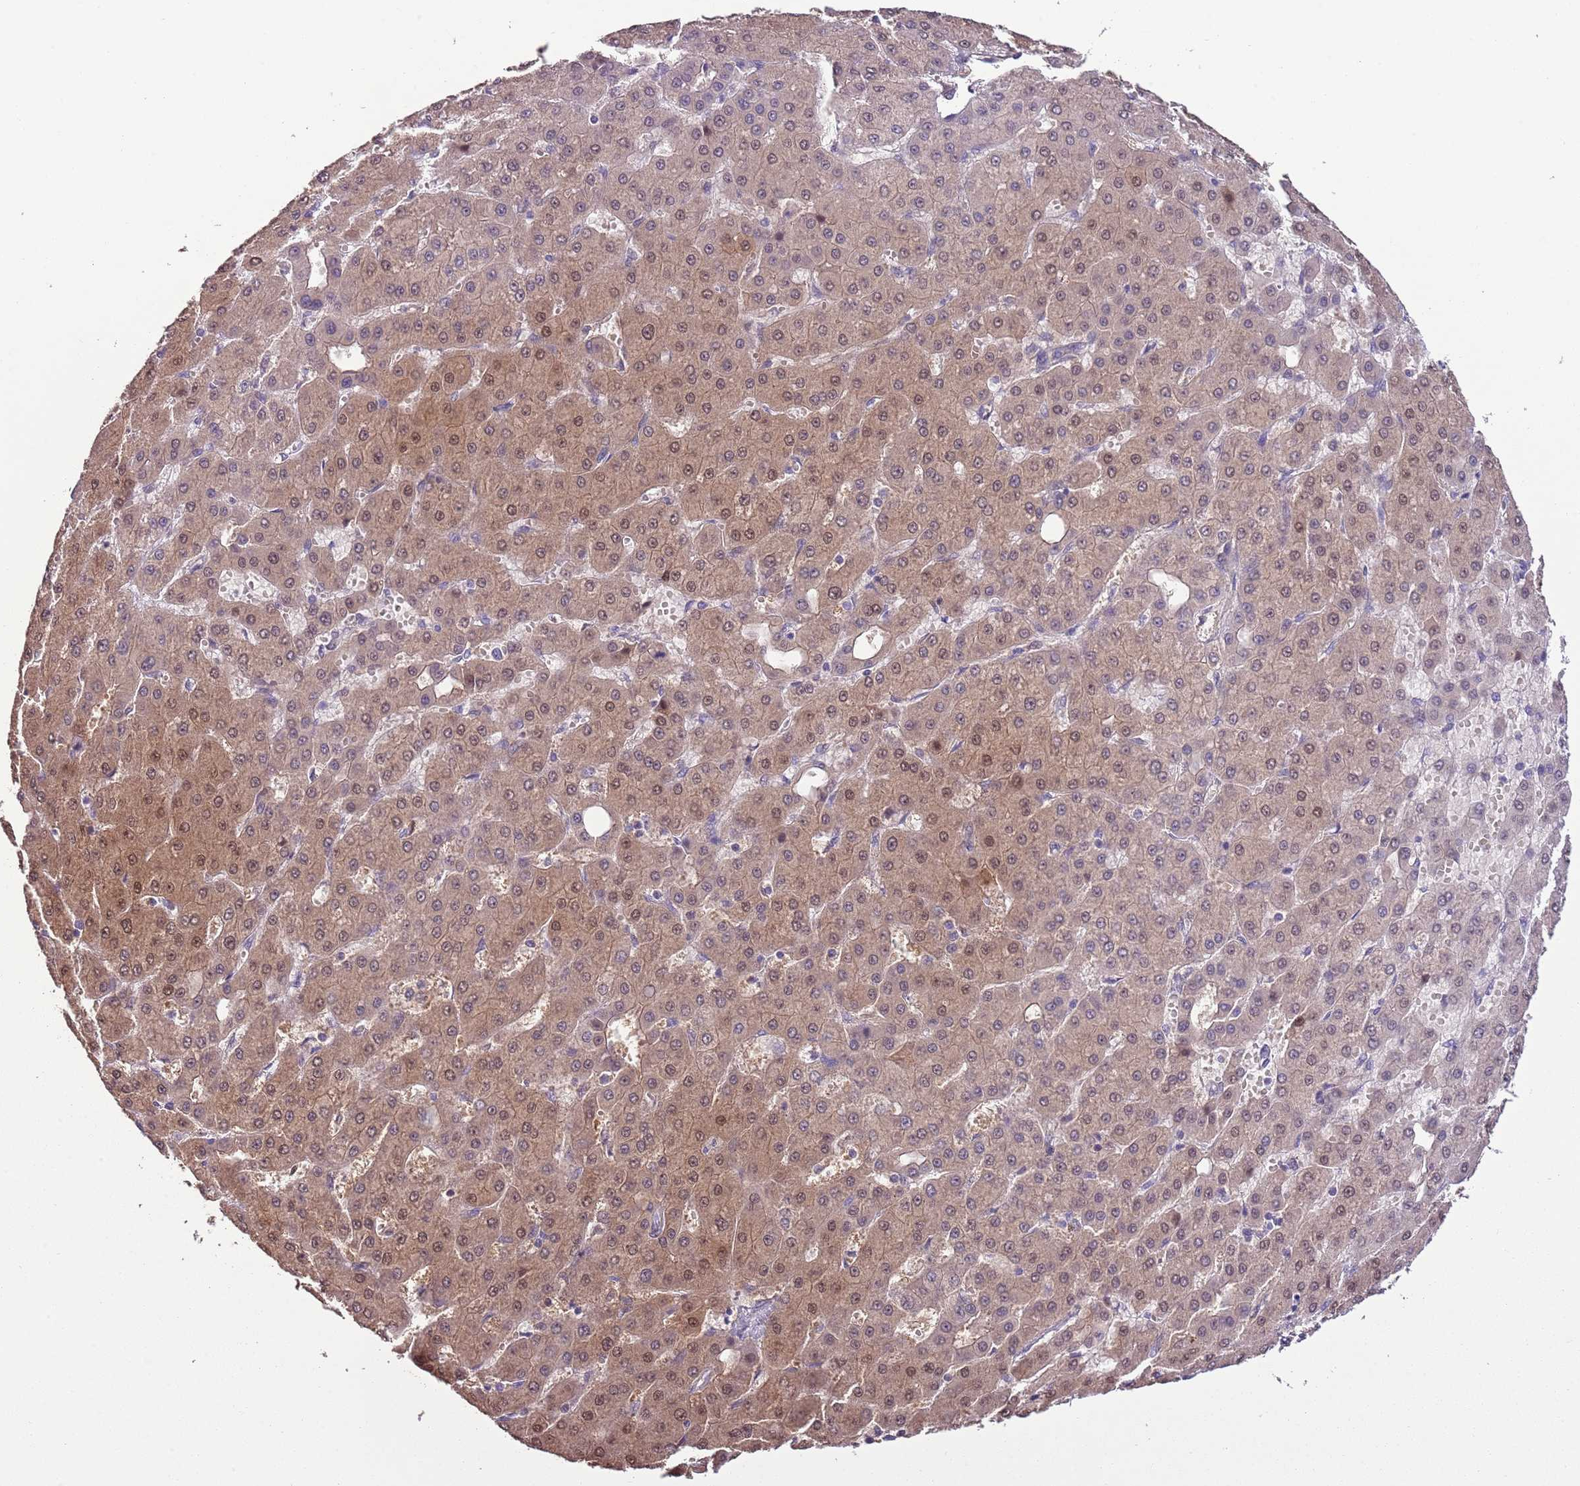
{"staining": {"intensity": "moderate", "quantity": ">75%", "location": "cytoplasmic/membranous,nuclear"}, "tissue": "liver cancer", "cell_type": "Tumor cells", "image_type": "cancer", "snomed": [{"axis": "morphology", "description": "Carcinoma, Hepatocellular, NOS"}, {"axis": "topography", "description": "Liver"}], "caption": "IHC photomicrograph of neoplastic tissue: human liver hepatocellular carcinoma stained using IHC demonstrates medium levels of moderate protein expression localized specifically in the cytoplasmic/membranous and nuclear of tumor cells, appearing as a cytoplasmic/membranous and nuclear brown color.", "gene": "HES3", "patient": {"sex": "male", "age": 47}}